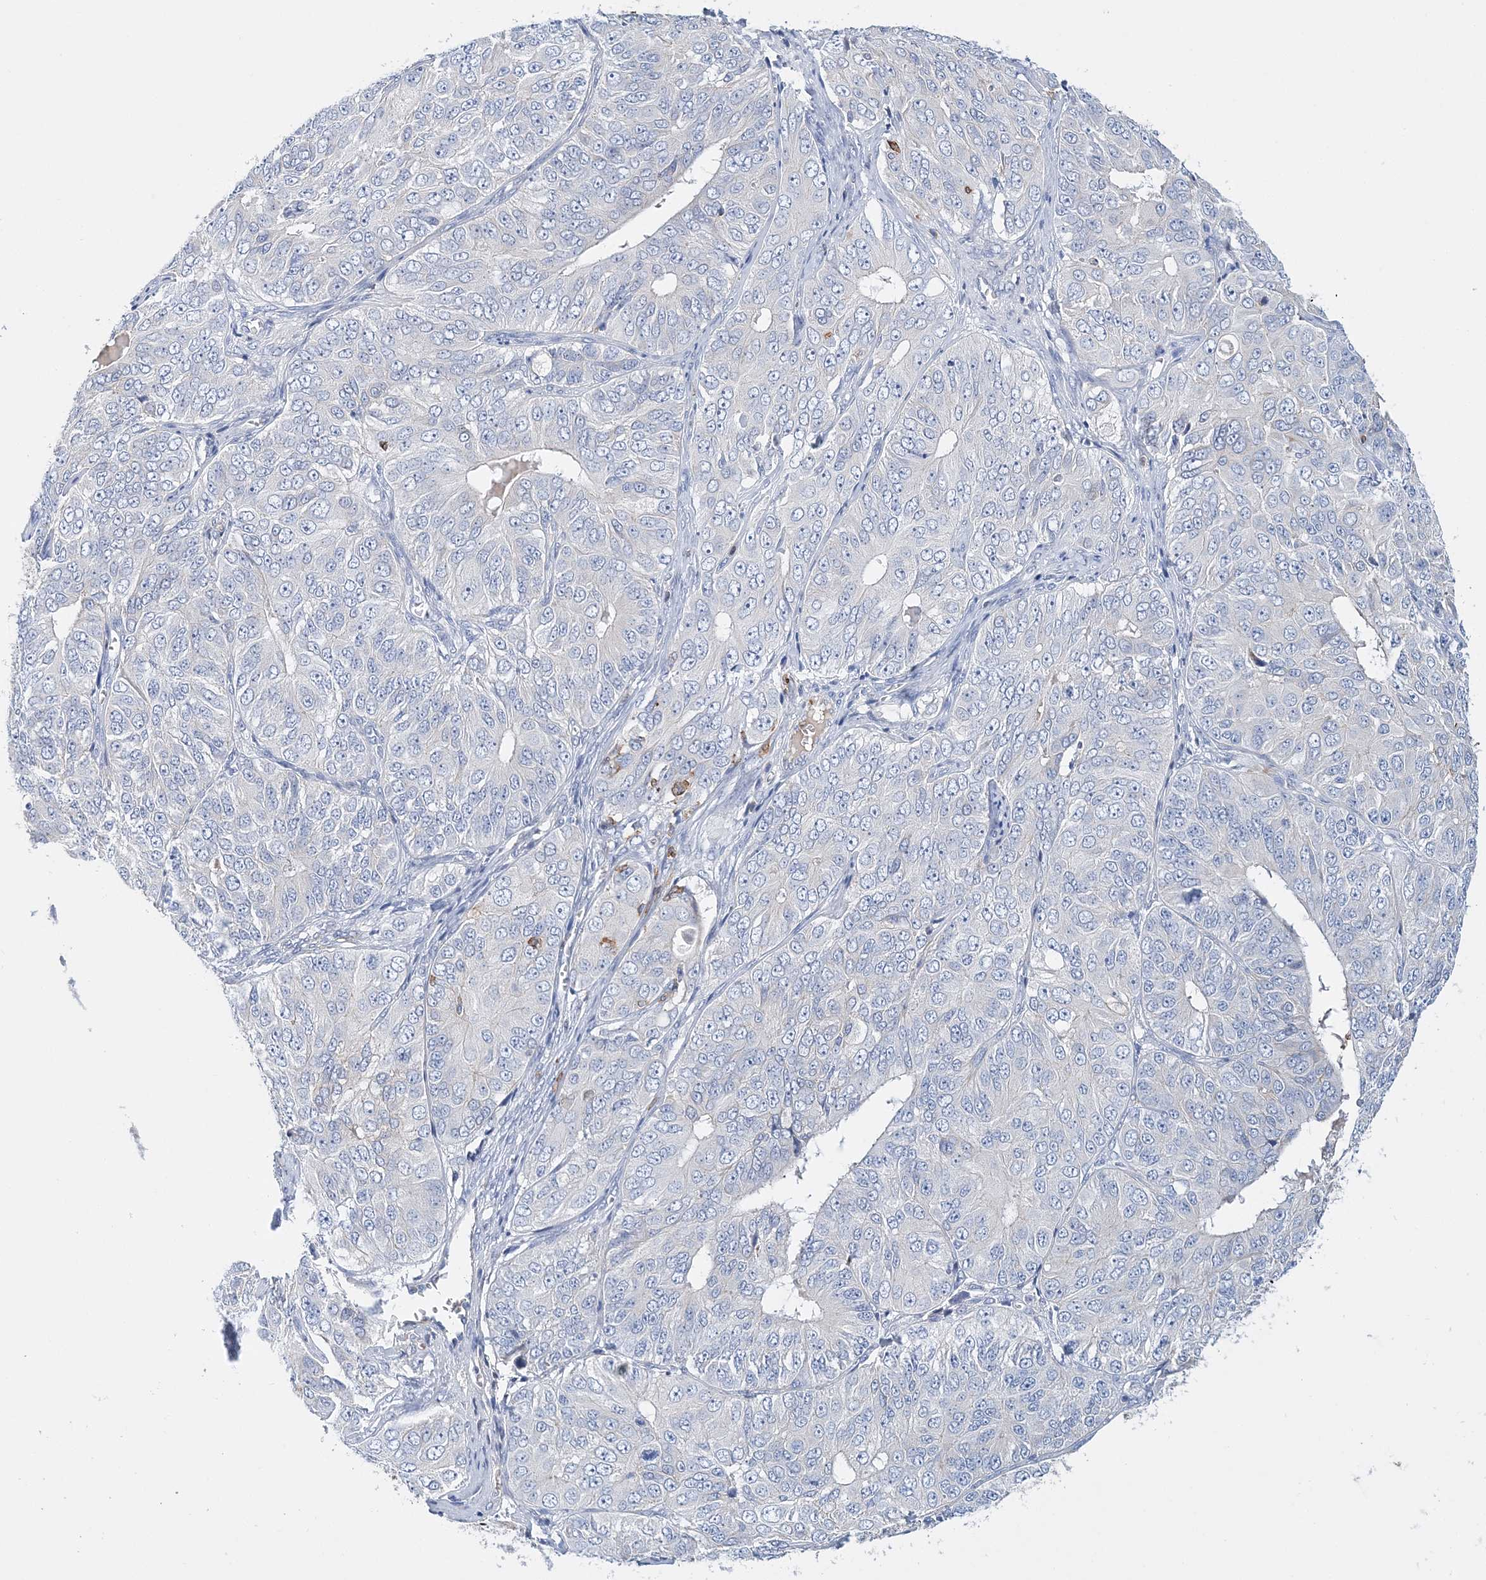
{"staining": {"intensity": "negative", "quantity": "none", "location": "none"}, "tissue": "ovarian cancer", "cell_type": "Tumor cells", "image_type": "cancer", "snomed": [{"axis": "morphology", "description": "Carcinoma, endometroid"}, {"axis": "topography", "description": "Ovary"}], "caption": "An IHC micrograph of ovarian cancer is shown. There is no staining in tumor cells of ovarian cancer.", "gene": "PRMT9", "patient": {"sex": "female", "age": 51}}